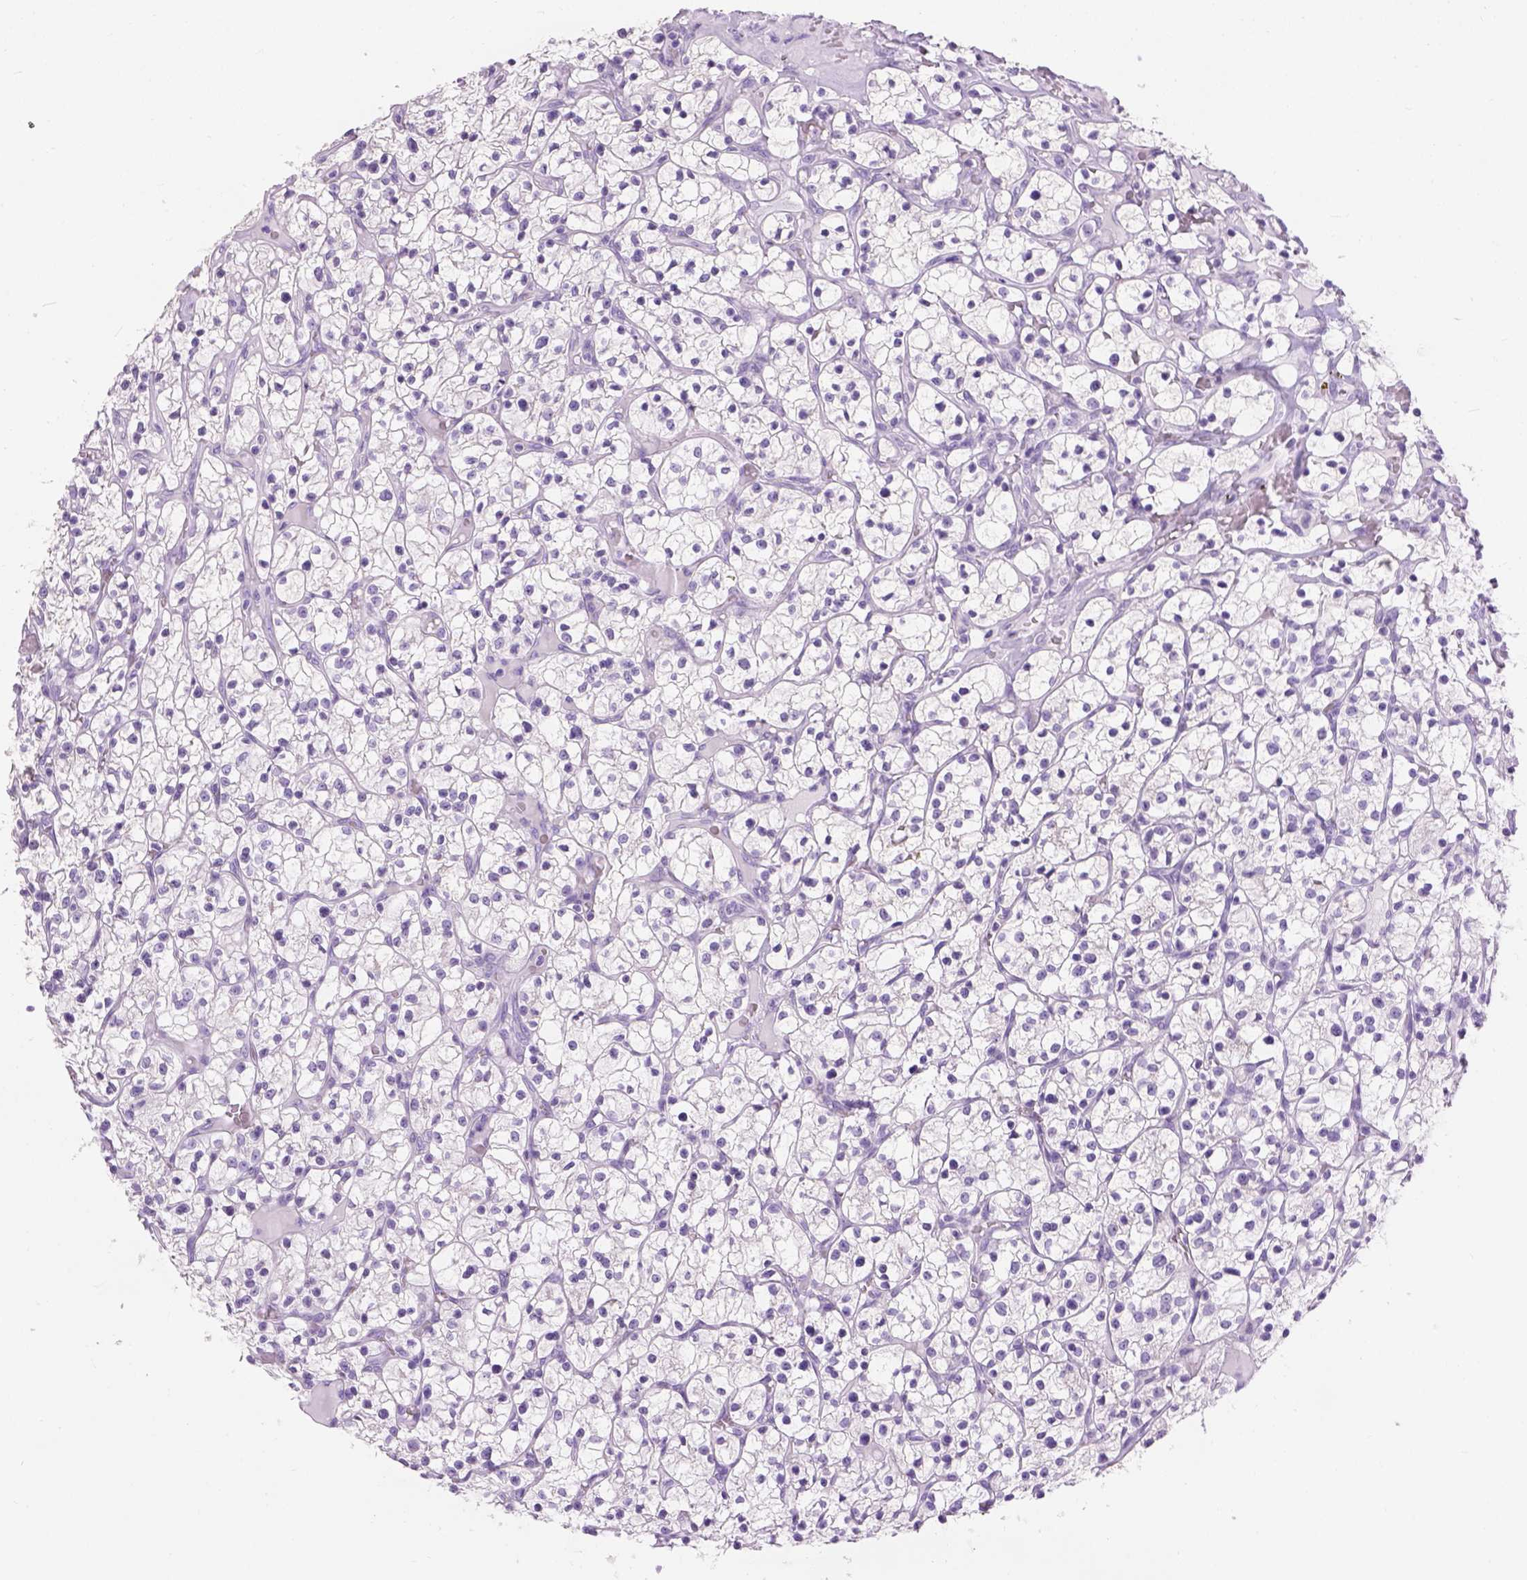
{"staining": {"intensity": "negative", "quantity": "none", "location": "none"}, "tissue": "renal cancer", "cell_type": "Tumor cells", "image_type": "cancer", "snomed": [{"axis": "morphology", "description": "Adenocarcinoma, NOS"}, {"axis": "topography", "description": "Kidney"}], "caption": "This is an immunohistochemistry (IHC) photomicrograph of human renal adenocarcinoma. There is no expression in tumor cells.", "gene": "TMEM38A", "patient": {"sex": "female", "age": 64}}